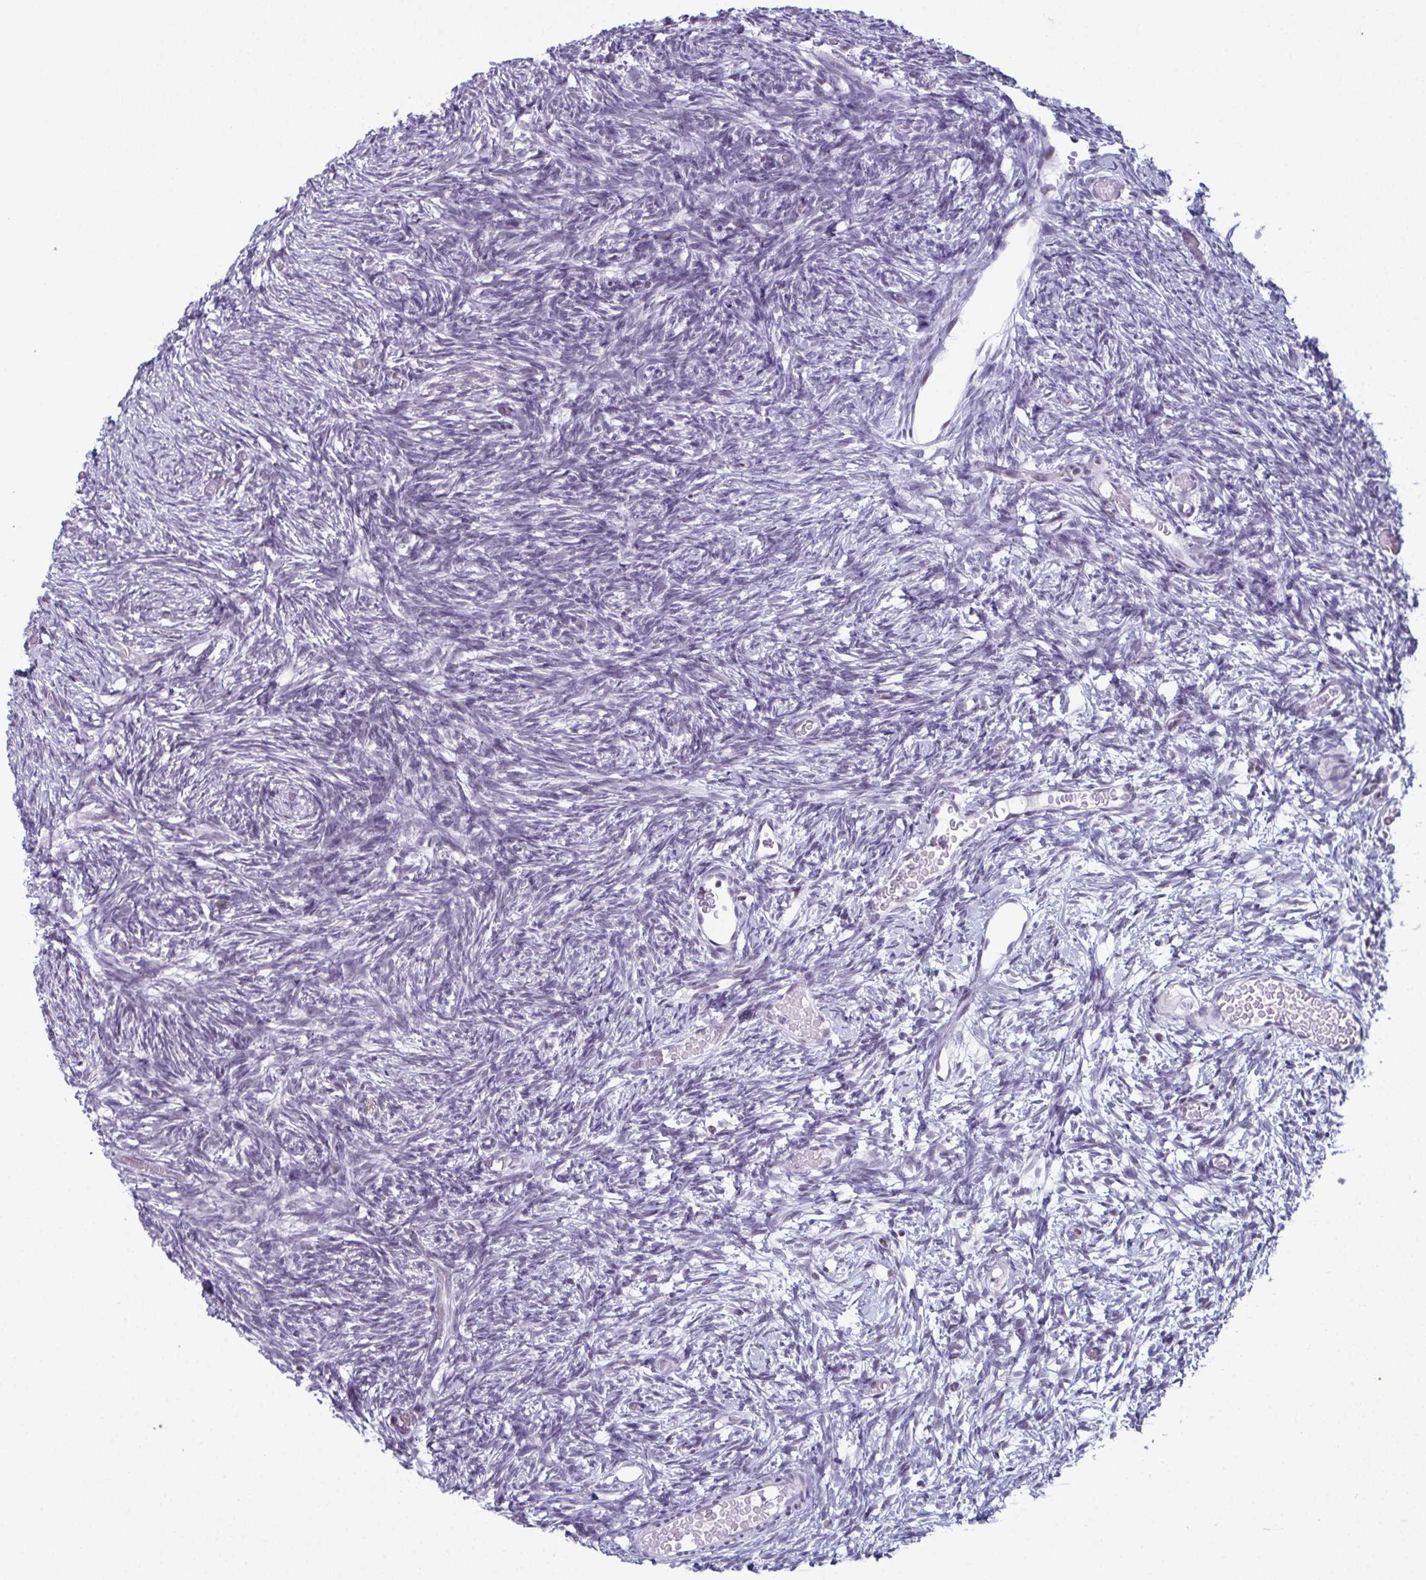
{"staining": {"intensity": "negative", "quantity": "none", "location": "none"}, "tissue": "ovary", "cell_type": "Follicle cells", "image_type": "normal", "snomed": [{"axis": "morphology", "description": "Normal tissue, NOS"}, {"axis": "topography", "description": "Ovary"}], "caption": "The histopathology image displays no staining of follicle cells in normal ovary. The staining was performed using DAB (3,3'-diaminobenzidine) to visualize the protein expression in brown, while the nuclei were stained in blue with hematoxylin (Magnification: 20x).", "gene": "RBM7", "patient": {"sex": "female", "age": 39}}